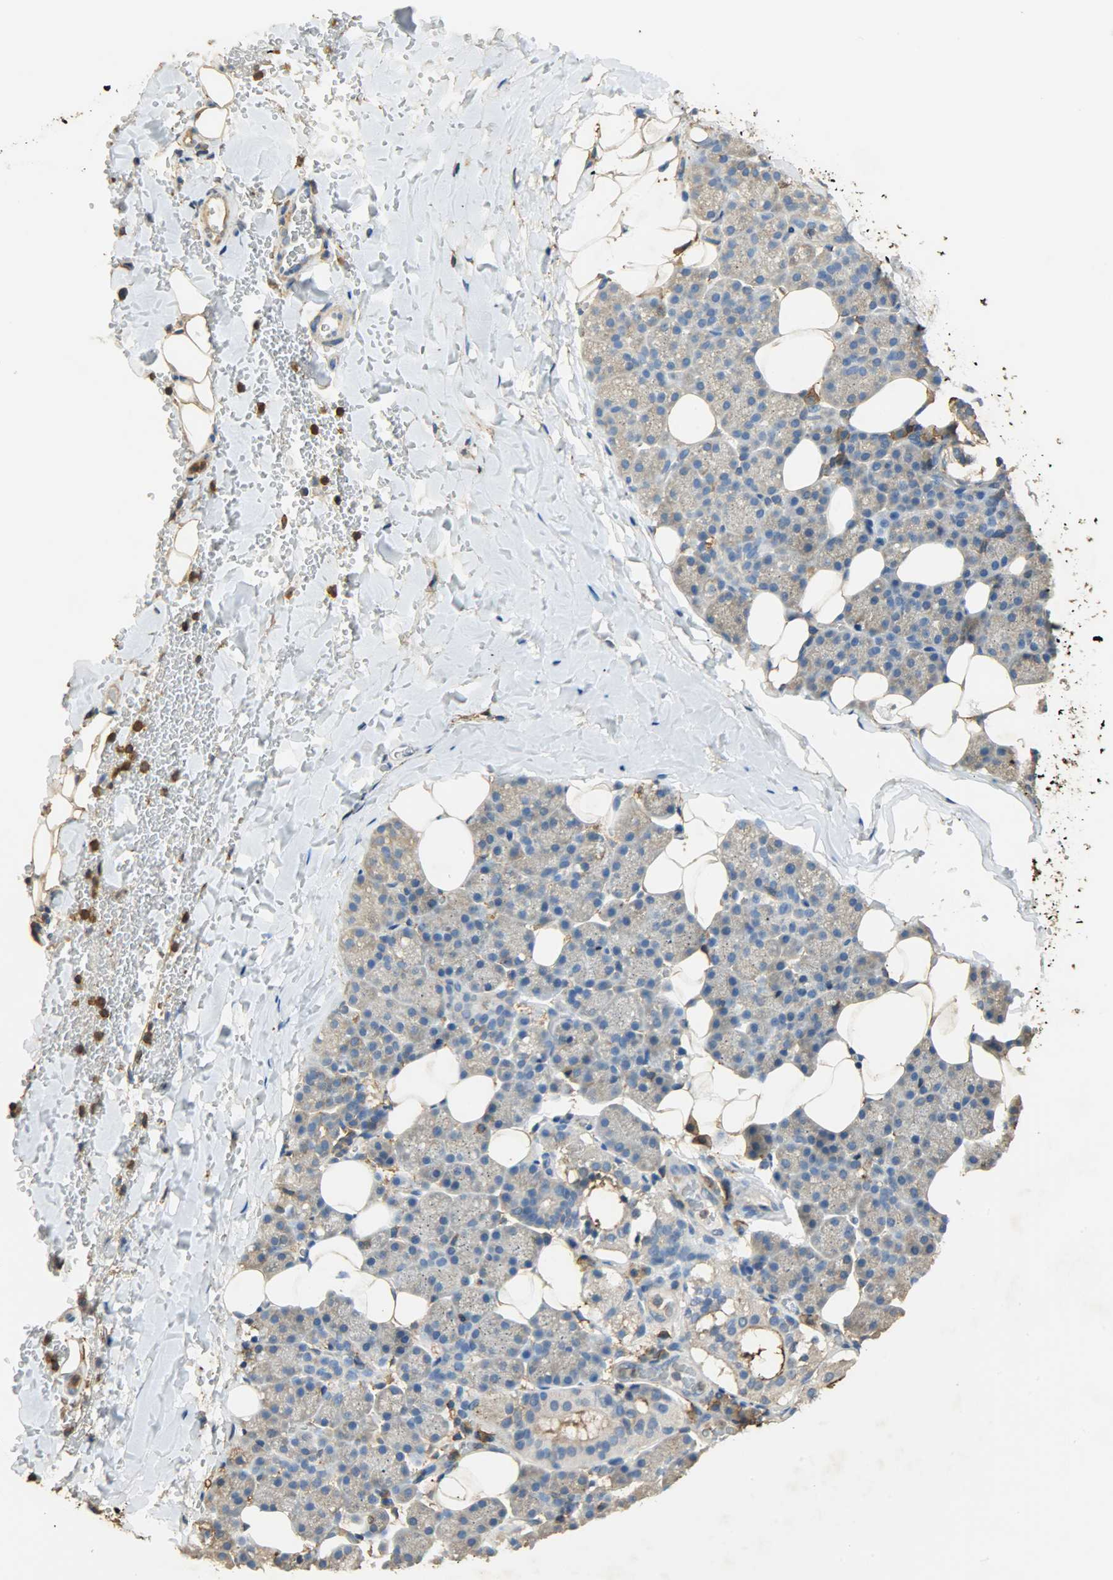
{"staining": {"intensity": "negative", "quantity": "none", "location": "none"}, "tissue": "salivary gland", "cell_type": "Glandular cells", "image_type": "normal", "snomed": [{"axis": "morphology", "description": "Normal tissue, NOS"}, {"axis": "topography", "description": "Lymph node"}, {"axis": "topography", "description": "Salivary gland"}], "caption": "Human salivary gland stained for a protein using immunohistochemistry (IHC) exhibits no expression in glandular cells.", "gene": "ANXA6", "patient": {"sex": "male", "age": 8}}